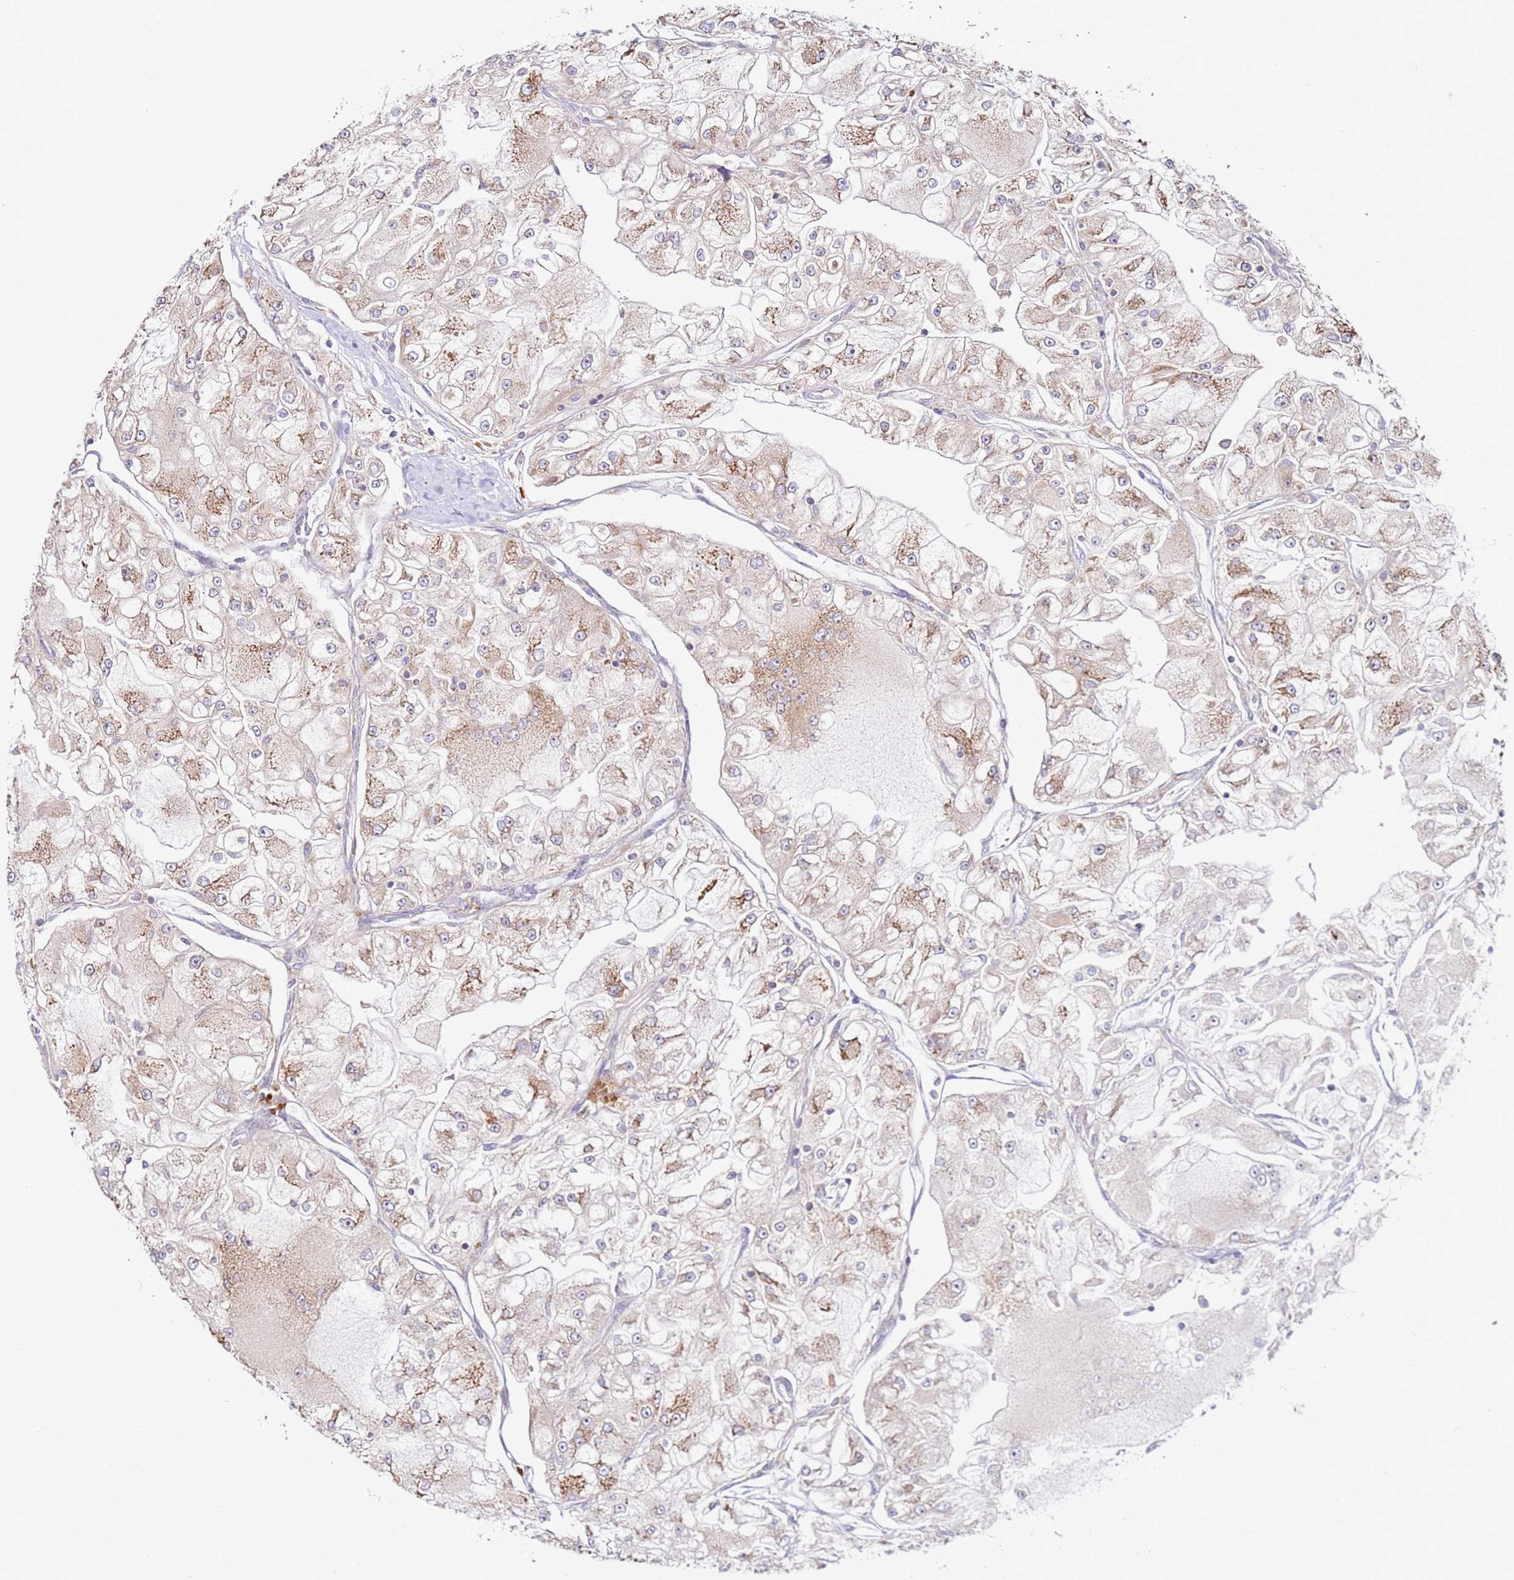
{"staining": {"intensity": "moderate", "quantity": ">75%", "location": "cytoplasmic/membranous"}, "tissue": "renal cancer", "cell_type": "Tumor cells", "image_type": "cancer", "snomed": [{"axis": "morphology", "description": "Adenocarcinoma, NOS"}, {"axis": "topography", "description": "Kidney"}], "caption": "This is an image of IHC staining of adenocarcinoma (renal), which shows moderate expression in the cytoplasmic/membranous of tumor cells.", "gene": "CNOT9", "patient": {"sex": "female", "age": 72}}